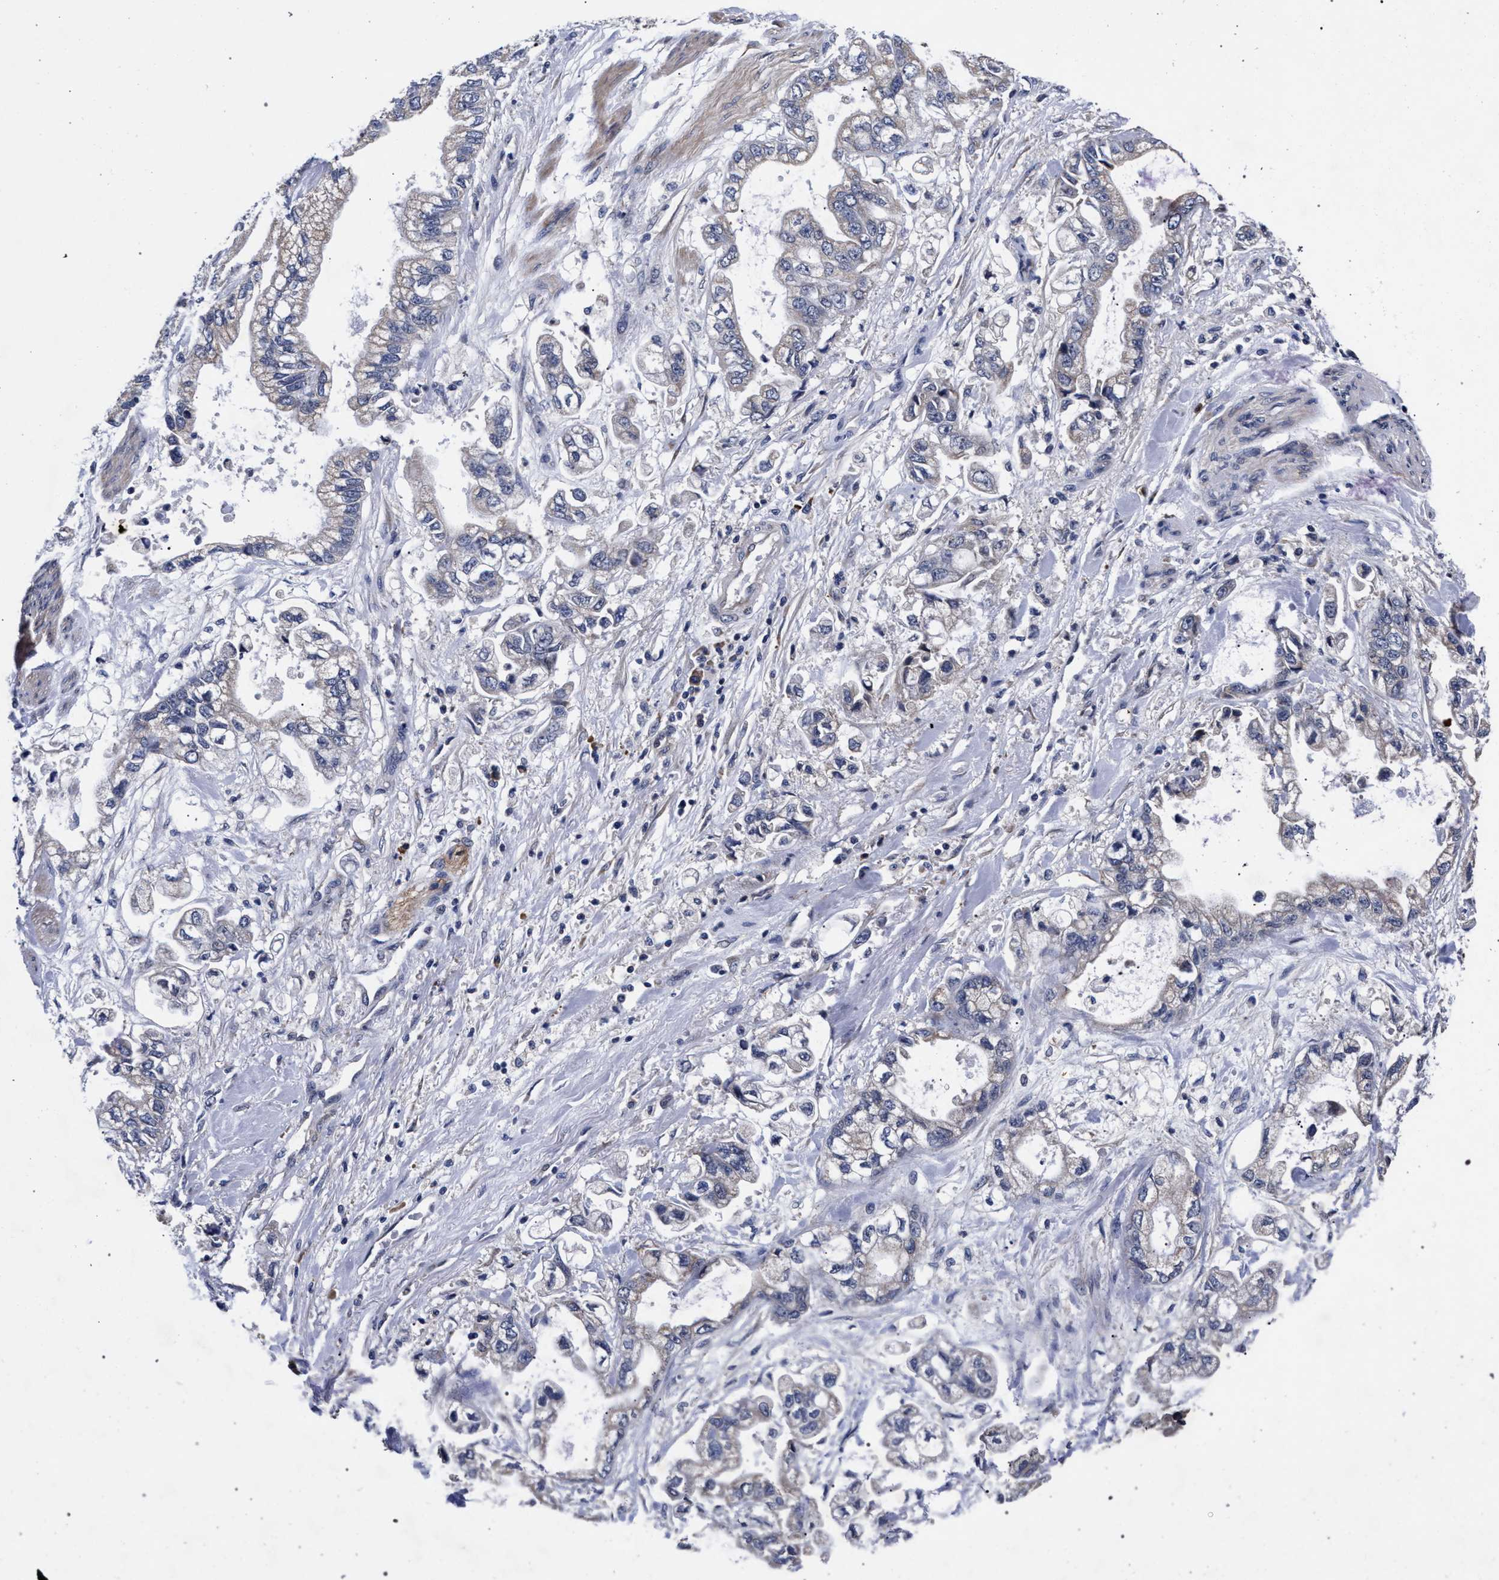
{"staining": {"intensity": "negative", "quantity": "none", "location": "none"}, "tissue": "stomach cancer", "cell_type": "Tumor cells", "image_type": "cancer", "snomed": [{"axis": "morphology", "description": "Normal tissue, NOS"}, {"axis": "morphology", "description": "Adenocarcinoma, NOS"}, {"axis": "topography", "description": "Stomach"}], "caption": "Immunohistochemistry micrograph of neoplastic tissue: human stomach cancer stained with DAB exhibits no significant protein expression in tumor cells.", "gene": "CFAP95", "patient": {"sex": "male", "age": 62}}